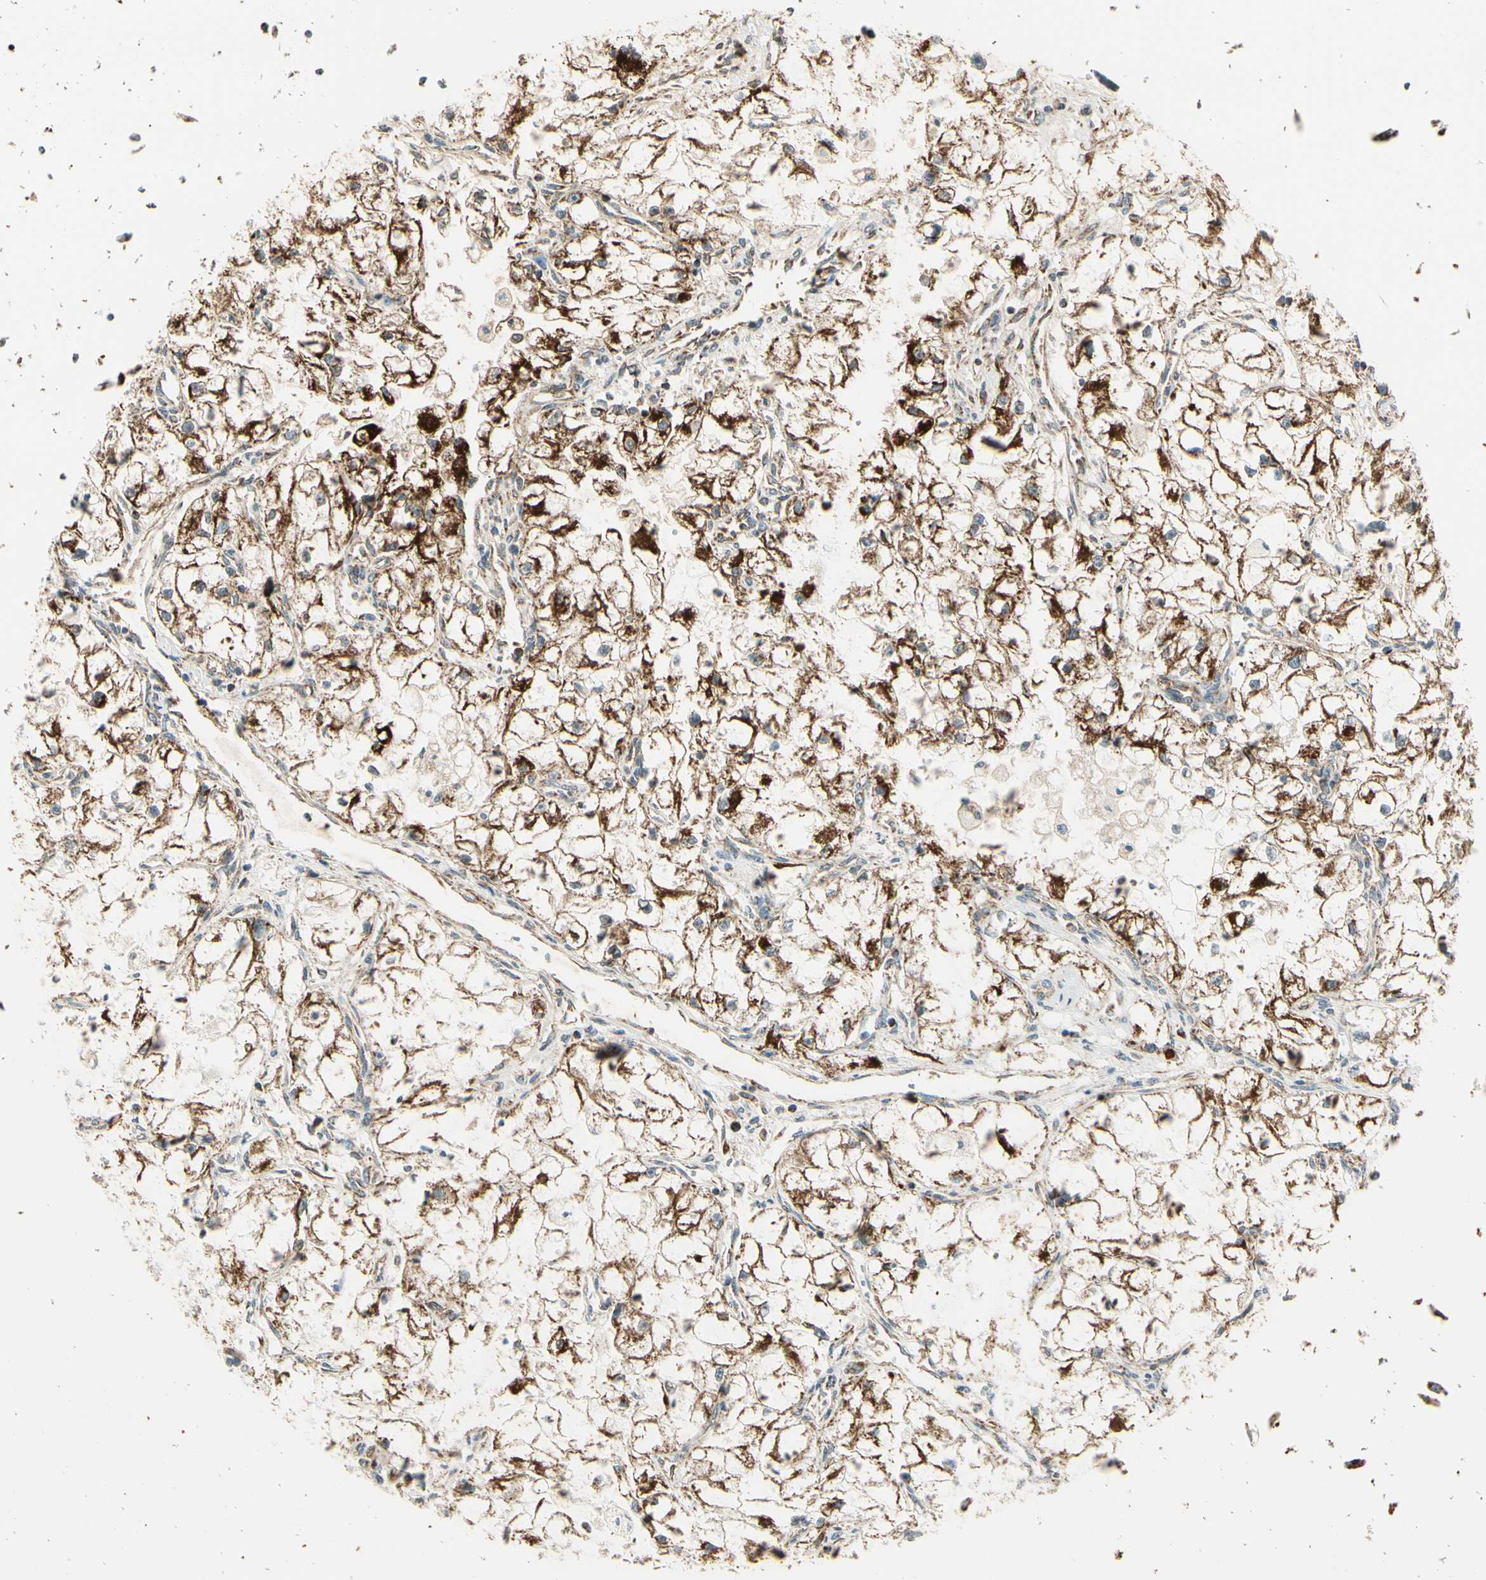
{"staining": {"intensity": "strong", "quantity": ">75%", "location": "cytoplasmic/membranous"}, "tissue": "renal cancer", "cell_type": "Tumor cells", "image_type": "cancer", "snomed": [{"axis": "morphology", "description": "Adenocarcinoma, NOS"}, {"axis": "topography", "description": "Kidney"}], "caption": "Immunohistochemistry image of renal adenocarcinoma stained for a protein (brown), which displays high levels of strong cytoplasmic/membranous staining in about >75% of tumor cells.", "gene": "EPHB3", "patient": {"sex": "female", "age": 70}}